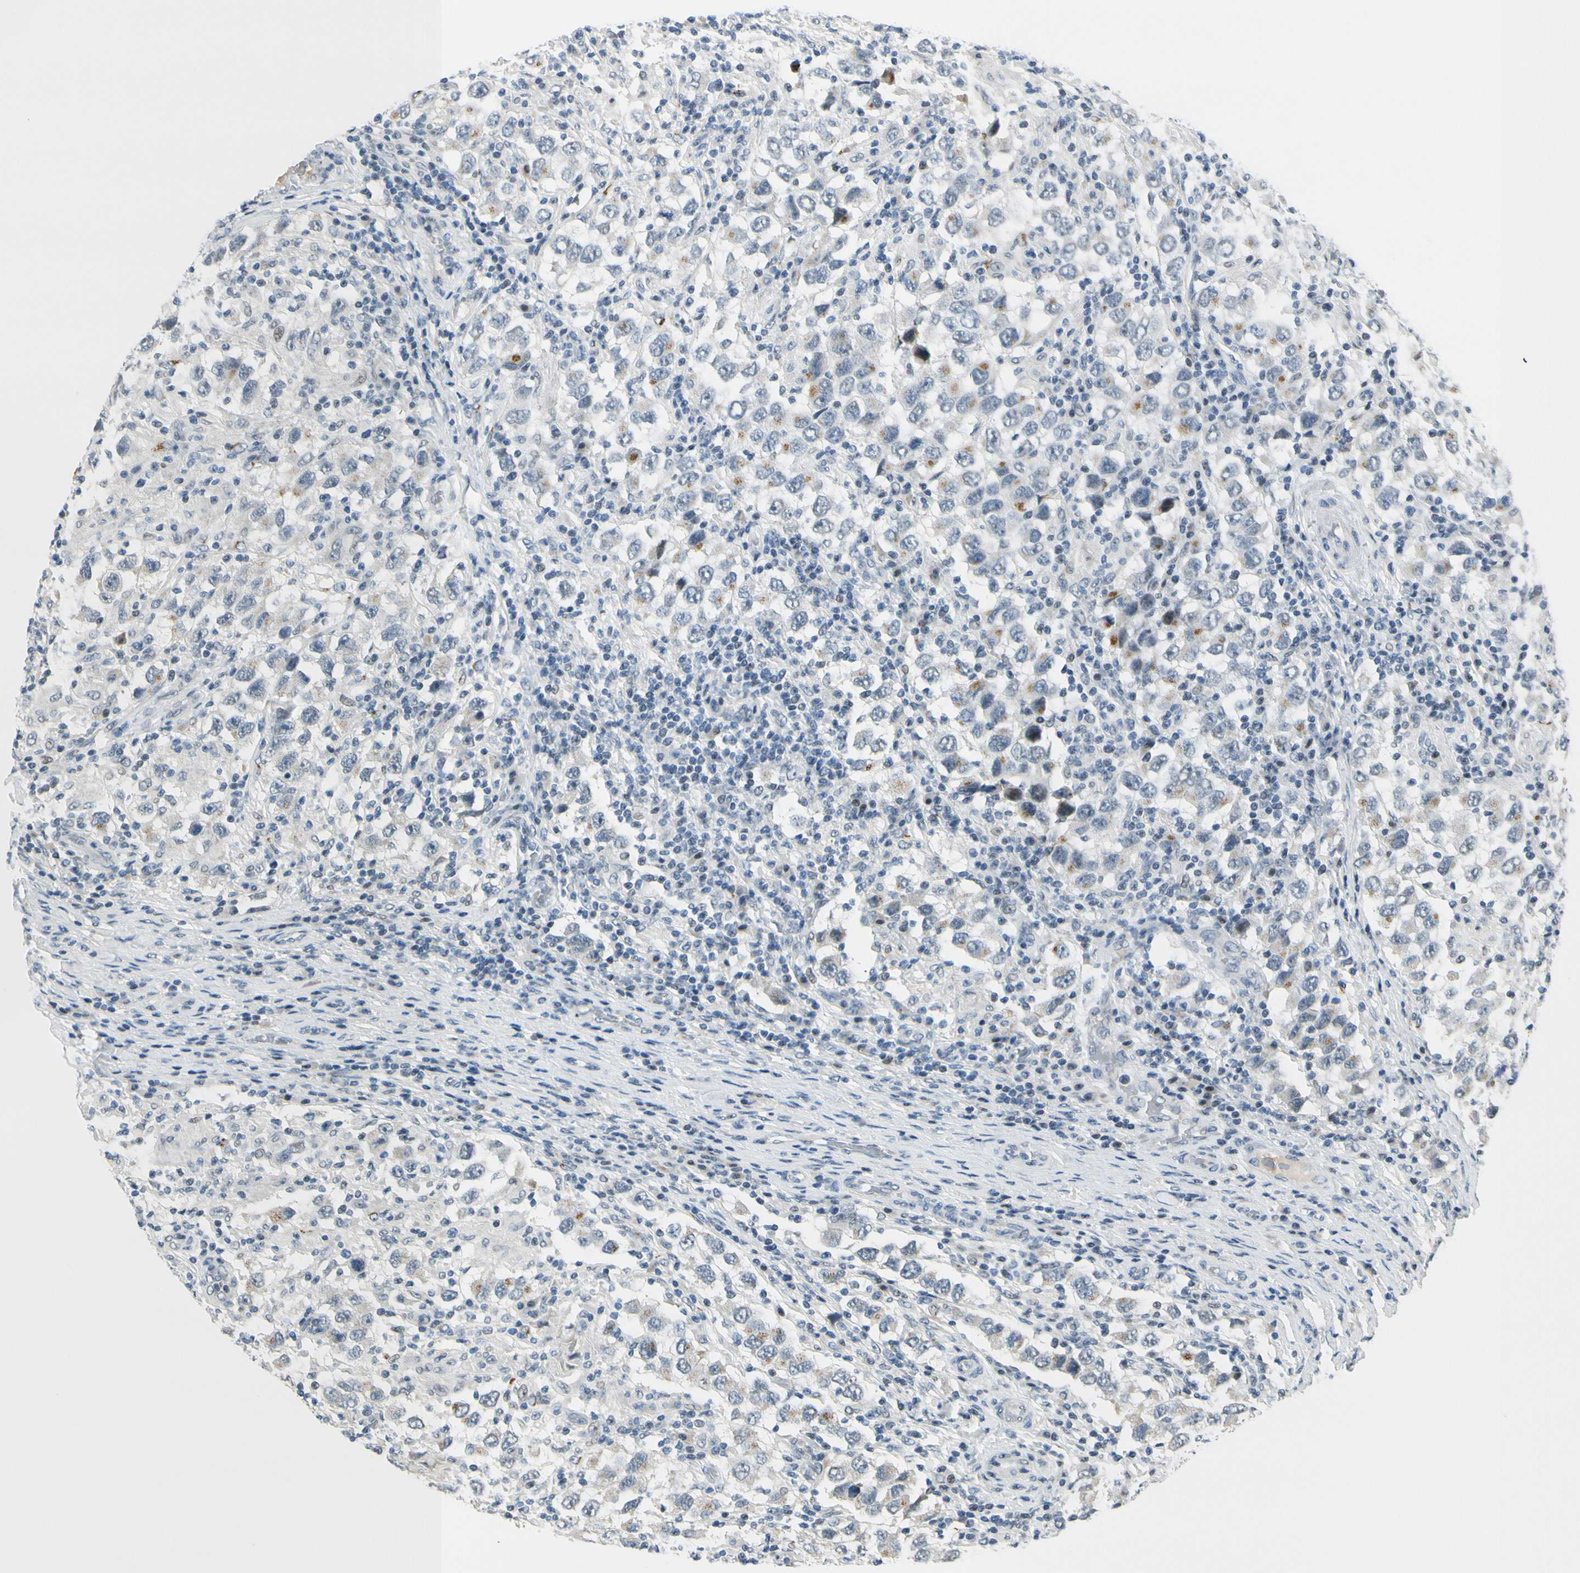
{"staining": {"intensity": "moderate", "quantity": "<25%", "location": "cytoplasmic/membranous"}, "tissue": "testis cancer", "cell_type": "Tumor cells", "image_type": "cancer", "snomed": [{"axis": "morphology", "description": "Carcinoma, Embryonal, NOS"}, {"axis": "topography", "description": "Testis"}], "caption": "This photomicrograph exhibits IHC staining of human embryonal carcinoma (testis), with low moderate cytoplasmic/membranous staining in about <25% of tumor cells.", "gene": "B4GALNT1", "patient": {"sex": "male", "age": 21}}